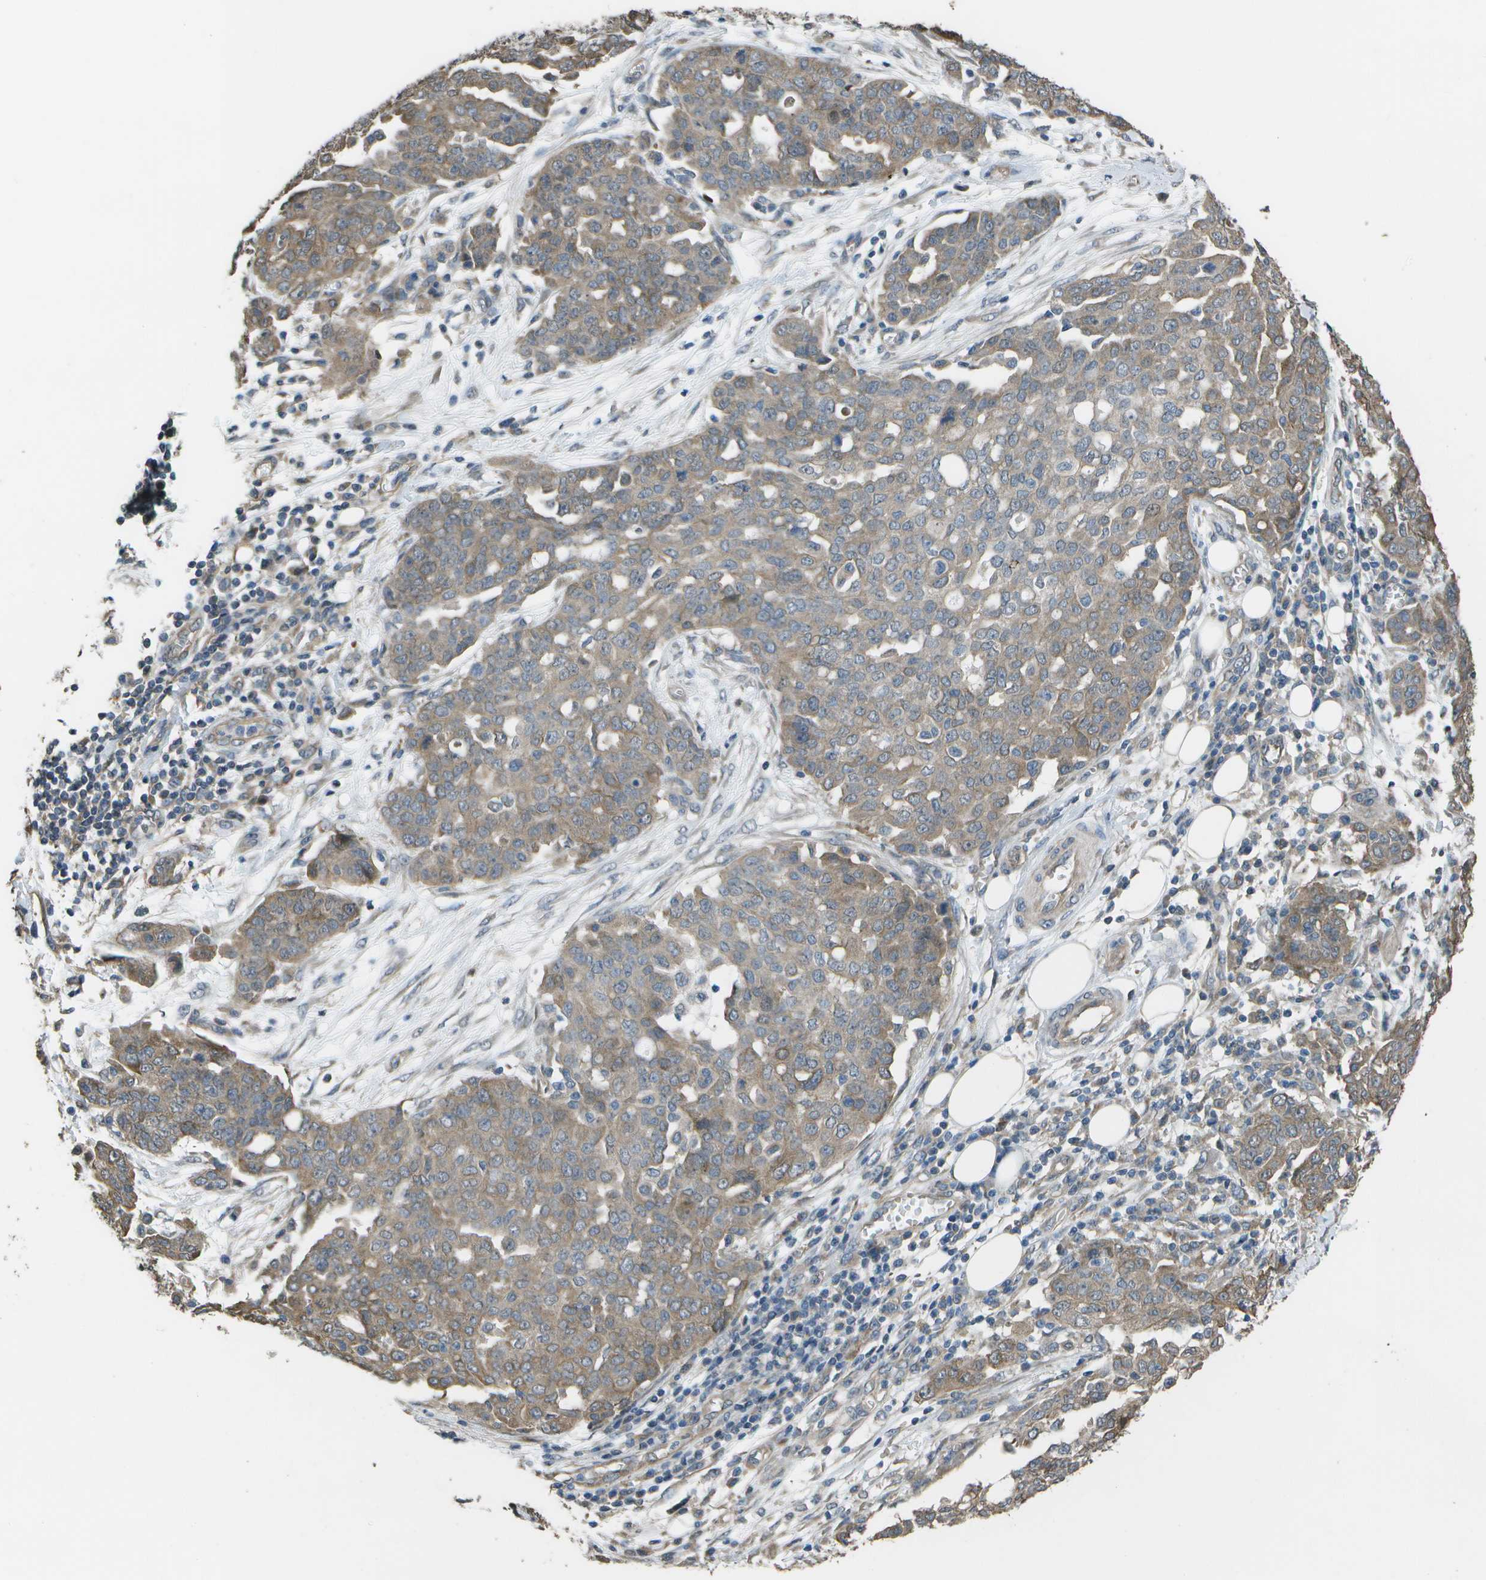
{"staining": {"intensity": "weak", "quantity": ">75%", "location": "cytoplasmic/membranous"}, "tissue": "ovarian cancer", "cell_type": "Tumor cells", "image_type": "cancer", "snomed": [{"axis": "morphology", "description": "Cystadenocarcinoma, serous, NOS"}, {"axis": "topography", "description": "Soft tissue"}, {"axis": "topography", "description": "Ovary"}], "caption": "A low amount of weak cytoplasmic/membranous positivity is present in about >75% of tumor cells in serous cystadenocarcinoma (ovarian) tissue.", "gene": "CLNS1A", "patient": {"sex": "female", "age": 57}}